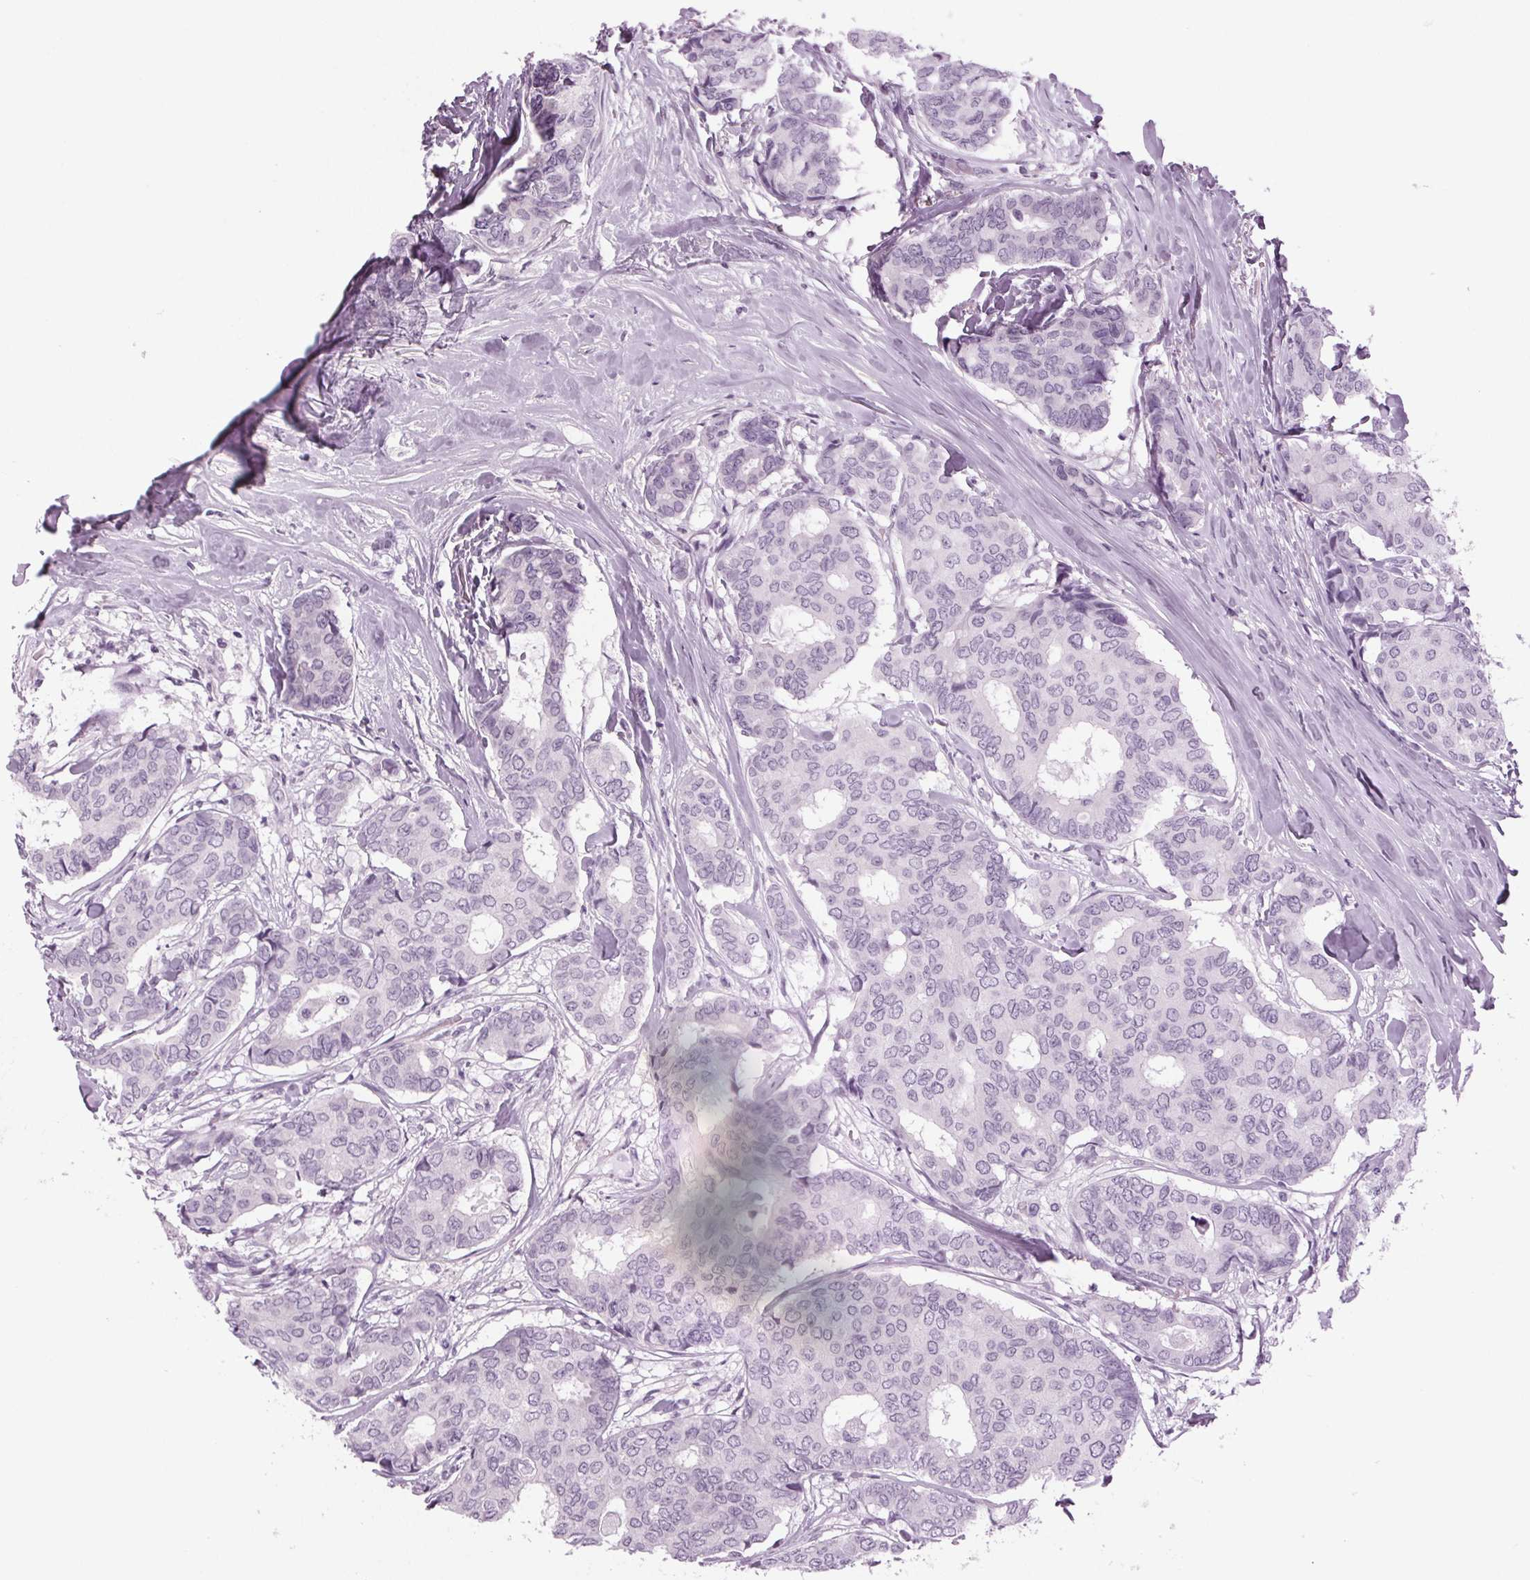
{"staining": {"intensity": "negative", "quantity": "none", "location": "none"}, "tissue": "breast cancer", "cell_type": "Tumor cells", "image_type": "cancer", "snomed": [{"axis": "morphology", "description": "Duct carcinoma"}, {"axis": "topography", "description": "Breast"}], "caption": "Tumor cells show no significant staining in breast cancer (infiltrating ductal carcinoma). (DAB (3,3'-diaminobenzidine) immunohistochemistry (IHC) visualized using brightfield microscopy, high magnification).", "gene": "DNAH12", "patient": {"sex": "female", "age": 75}}